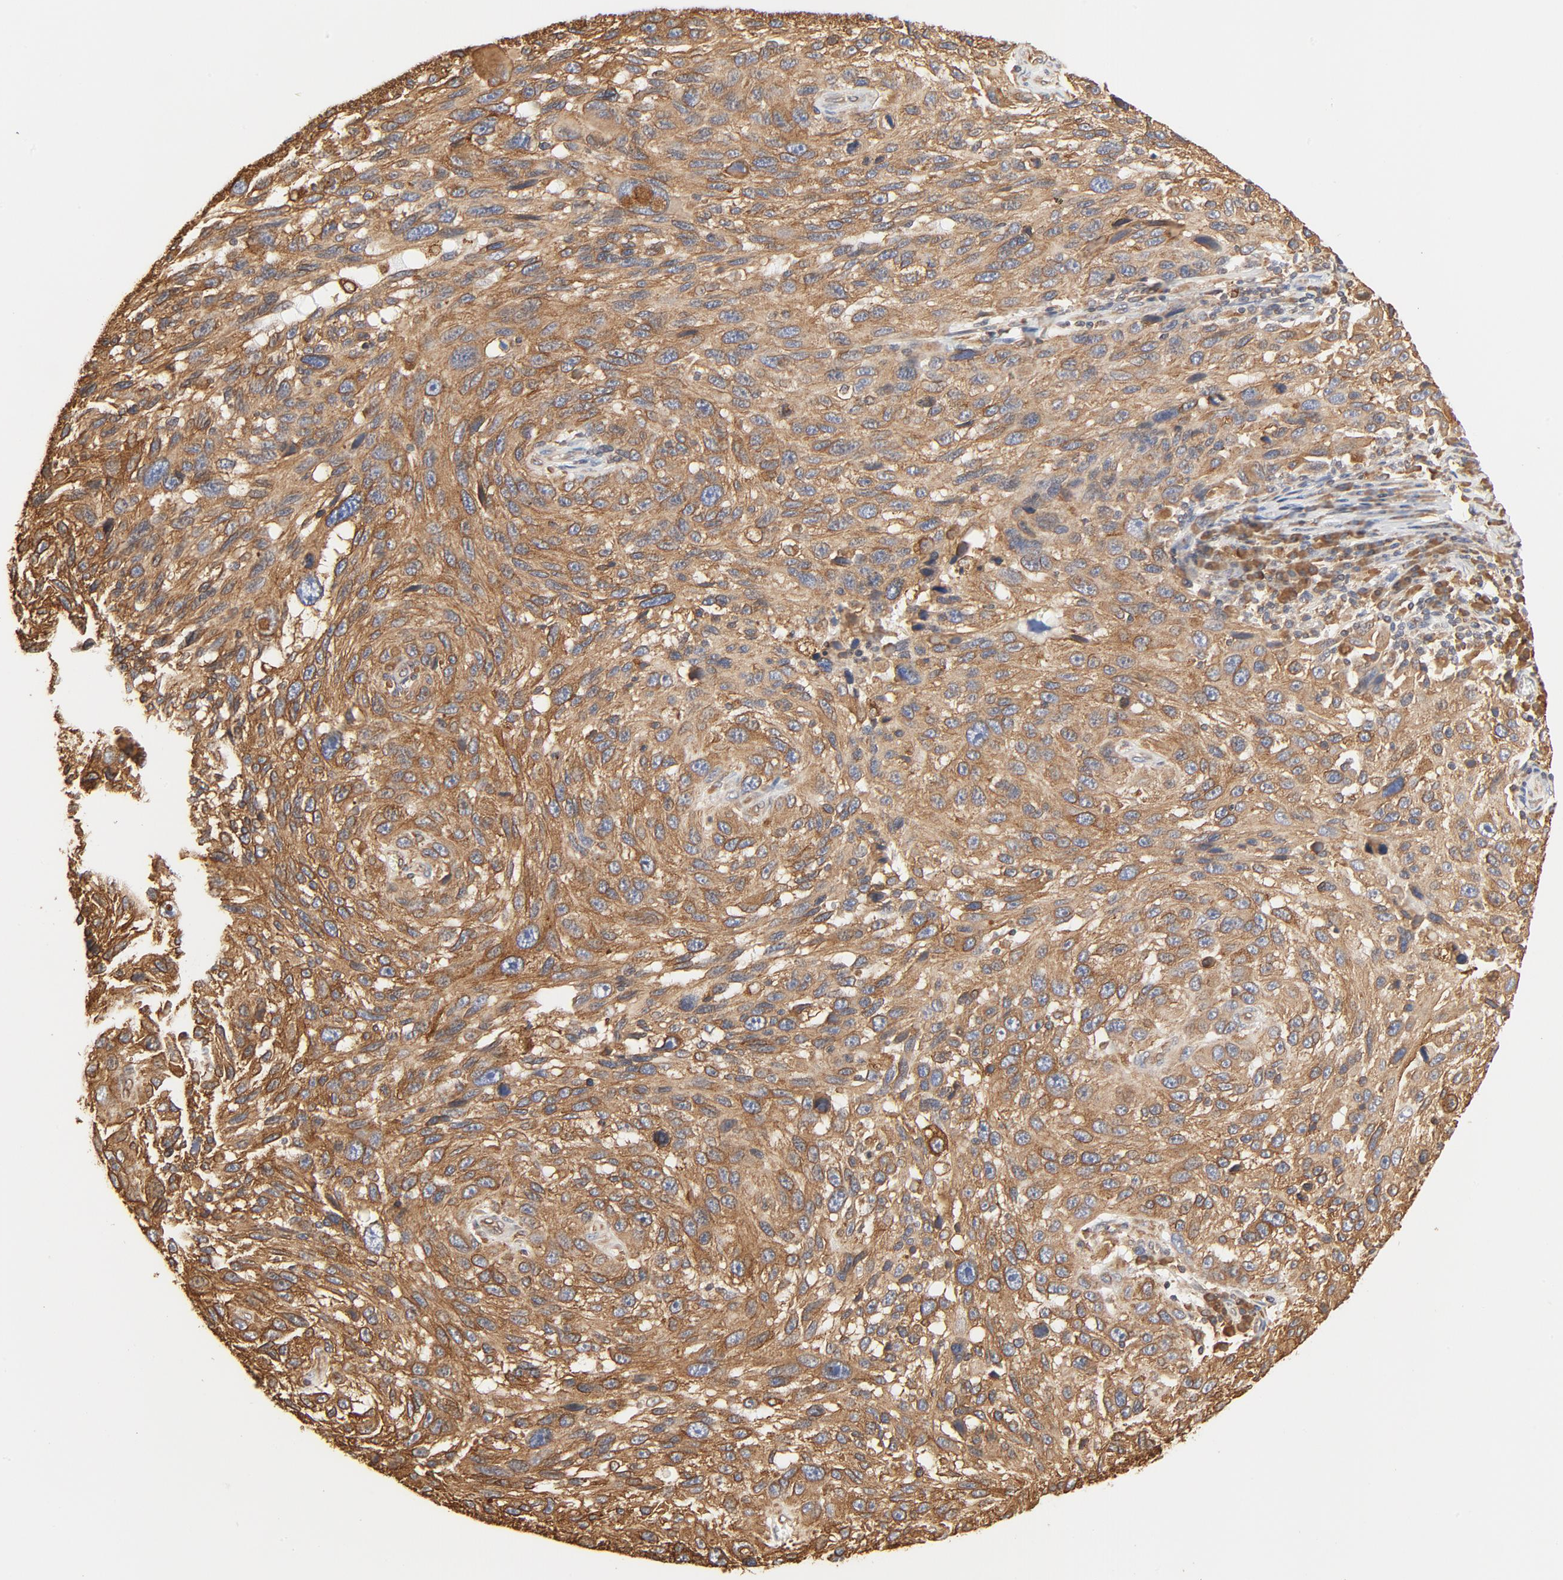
{"staining": {"intensity": "moderate", "quantity": ">75%", "location": "cytoplasmic/membranous"}, "tissue": "melanoma", "cell_type": "Tumor cells", "image_type": "cancer", "snomed": [{"axis": "morphology", "description": "Malignant melanoma, NOS"}, {"axis": "topography", "description": "Skin"}], "caption": "Melanoma was stained to show a protein in brown. There is medium levels of moderate cytoplasmic/membranous positivity in approximately >75% of tumor cells.", "gene": "BCAP31", "patient": {"sex": "male", "age": 53}}